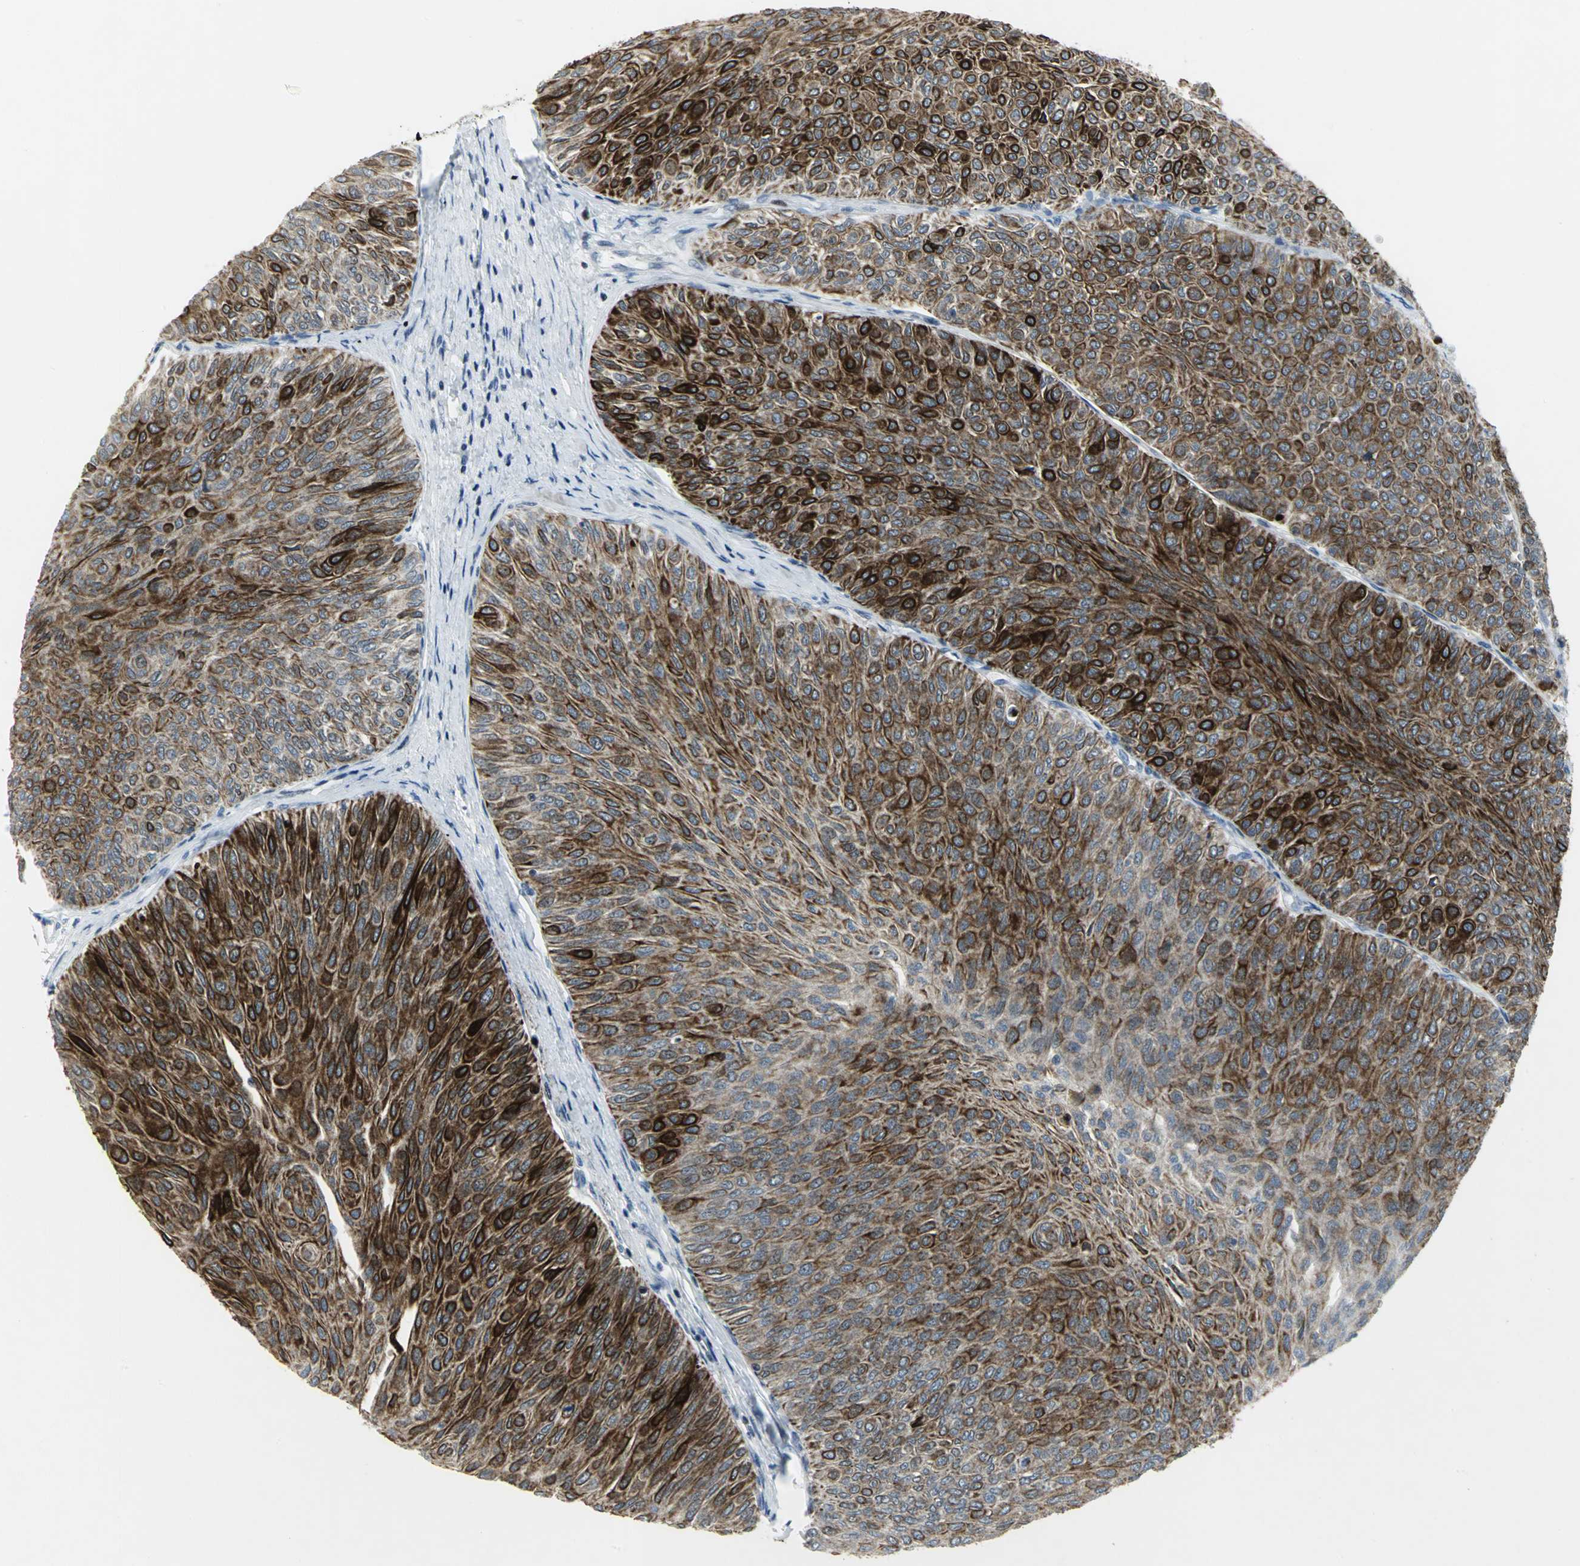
{"staining": {"intensity": "strong", "quantity": ">75%", "location": "cytoplasmic/membranous"}, "tissue": "urothelial cancer", "cell_type": "Tumor cells", "image_type": "cancer", "snomed": [{"axis": "morphology", "description": "Urothelial carcinoma, Low grade"}, {"axis": "topography", "description": "Urinary bladder"}], "caption": "Urothelial cancer tissue reveals strong cytoplasmic/membranous positivity in approximately >75% of tumor cells", "gene": "RPA1", "patient": {"sex": "male", "age": 78}}